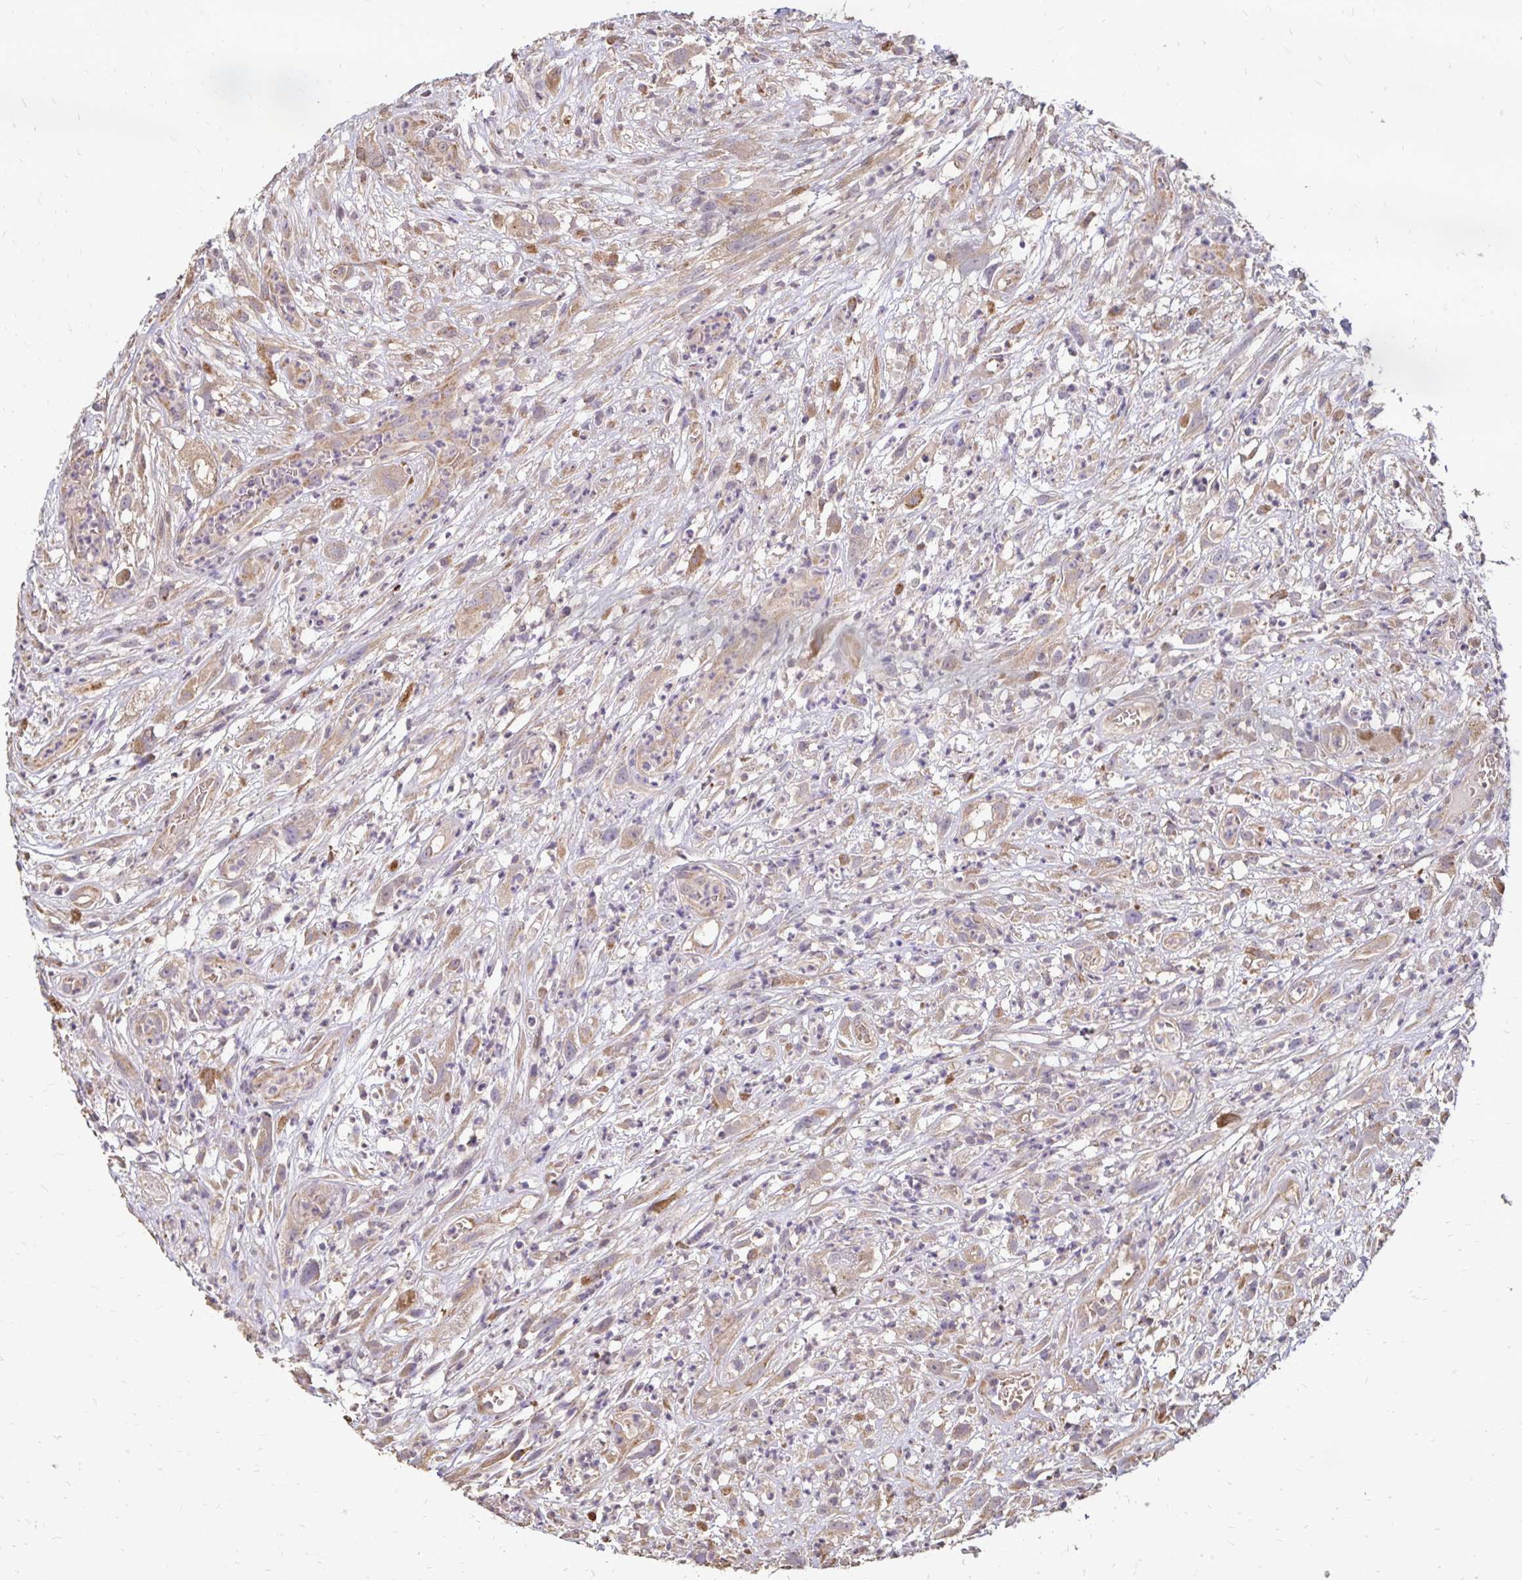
{"staining": {"intensity": "weak", "quantity": "25%-75%", "location": "cytoplasmic/membranous"}, "tissue": "head and neck cancer", "cell_type": "Tumor cells", "image_type": "cancer", "snomed": [{"axis": "morphology", "description": "Squamous cell carcinoma, NOS"}, {"axis": "topography", "description": "Head-Neck"}], "caption": "Protein expression by immunohistochemistry (IHC) reveals weak cytoplasmic/membranous staining in about 25%-75% of tumor cells in head and neck squamous cell carcinoma. (IHC, brightfield microscopy, high magnification).", "gene": "EMC10", "patient": {"sex": "male", "age": 65}}